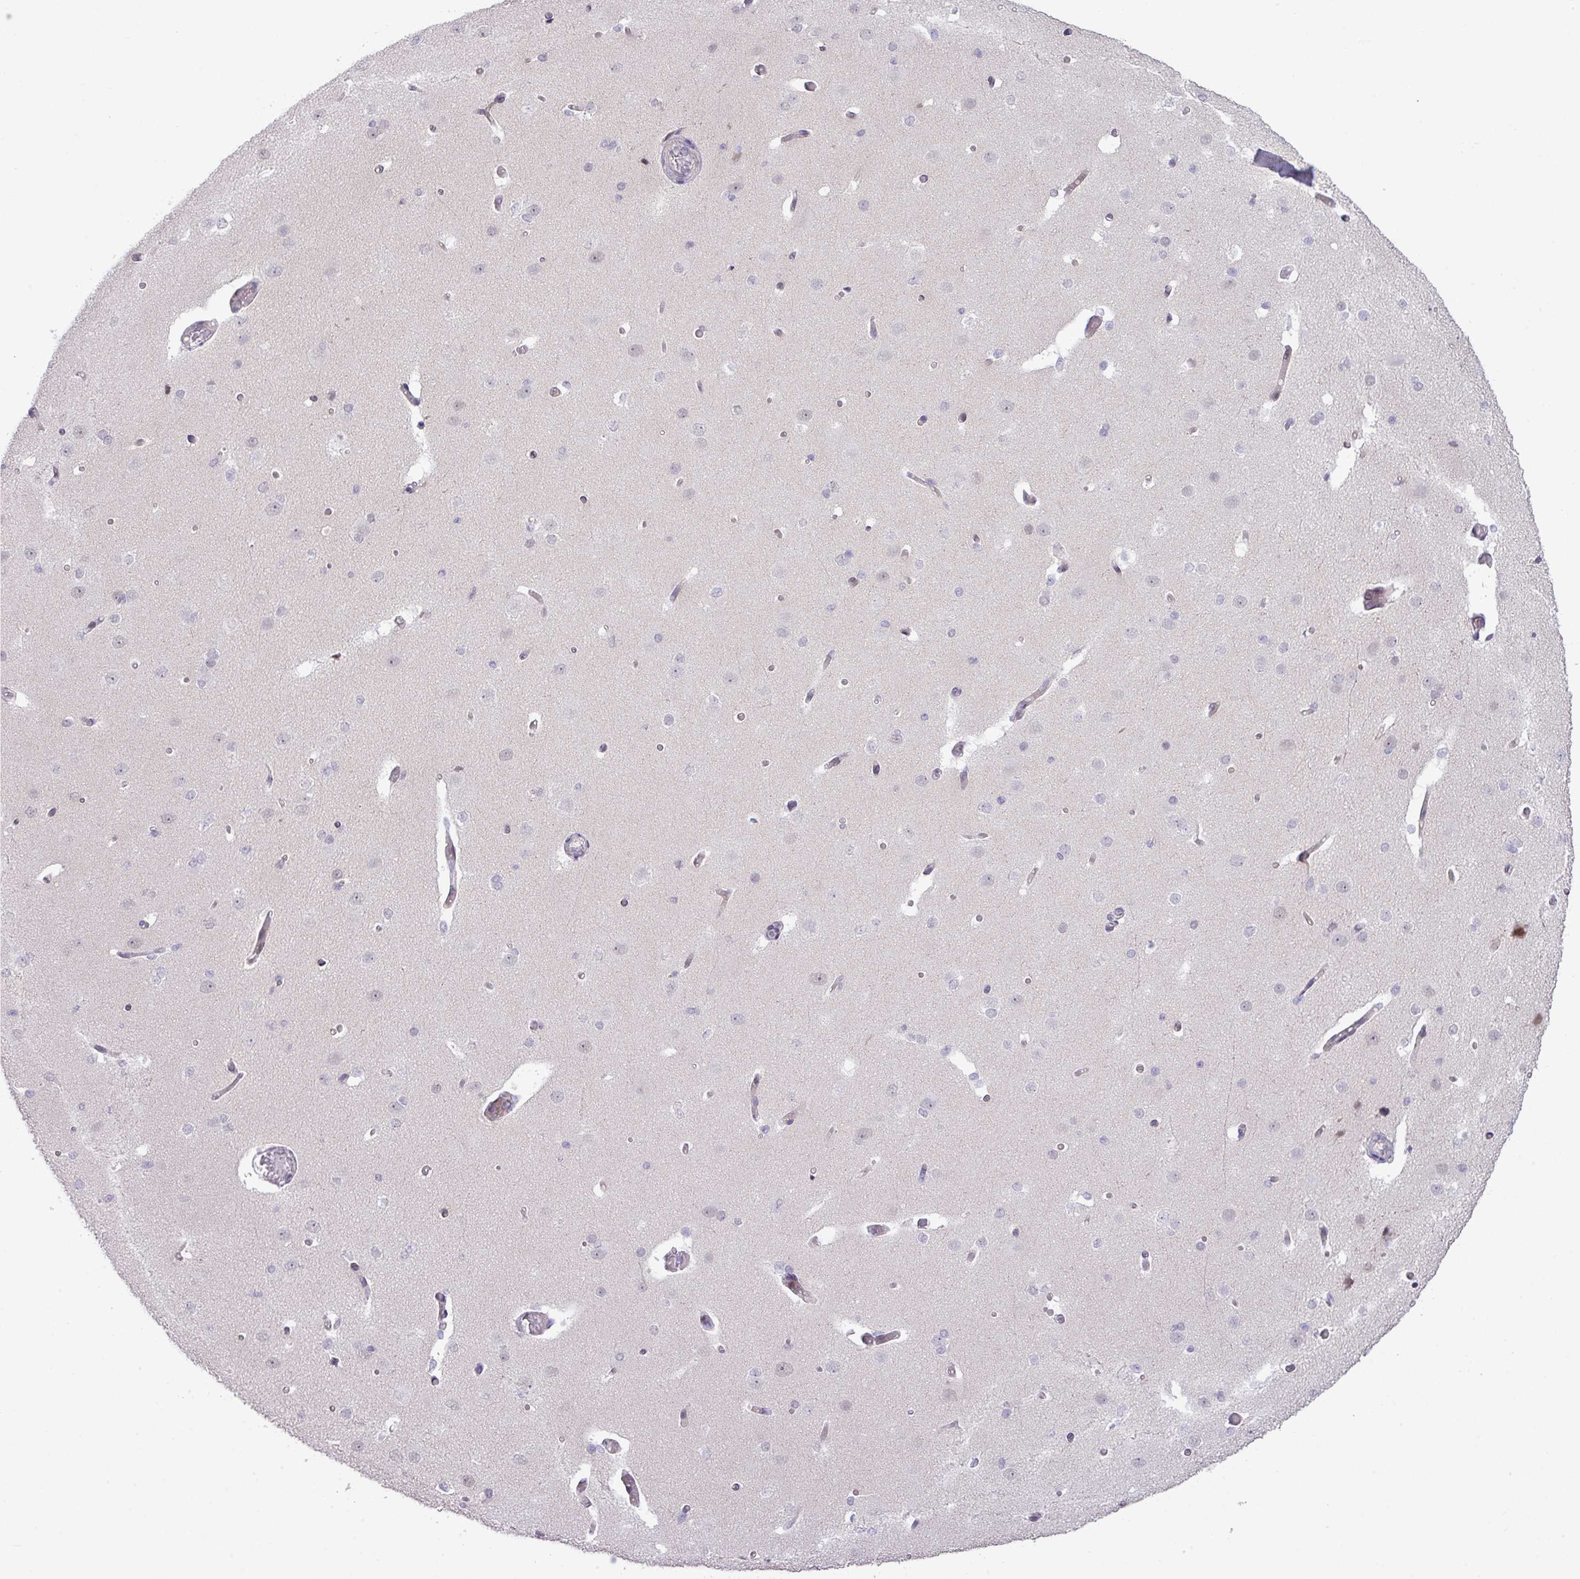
{"staining": {"intensity": "negative", "quantity": "none", "location": "none"}, "tissue": "cerebral cortex", "cell_type": "Endothelial cells", "image_type": "normal", "snomed": [{"axis": "morphology", "description": "Normal tissue, NOS"}, {"axis": "morphology", "description": "Inflammation, NOS"}, {"axis": "topography", "description": "Cerebral cortex"}], "caption": "This is an immunohistochemistry photomicrograph of normal cerebral cortex. There is no positivity in endothelial cells.", "gene": "ANKRD13B", "patient": {"sex": "male", "age": 6}}